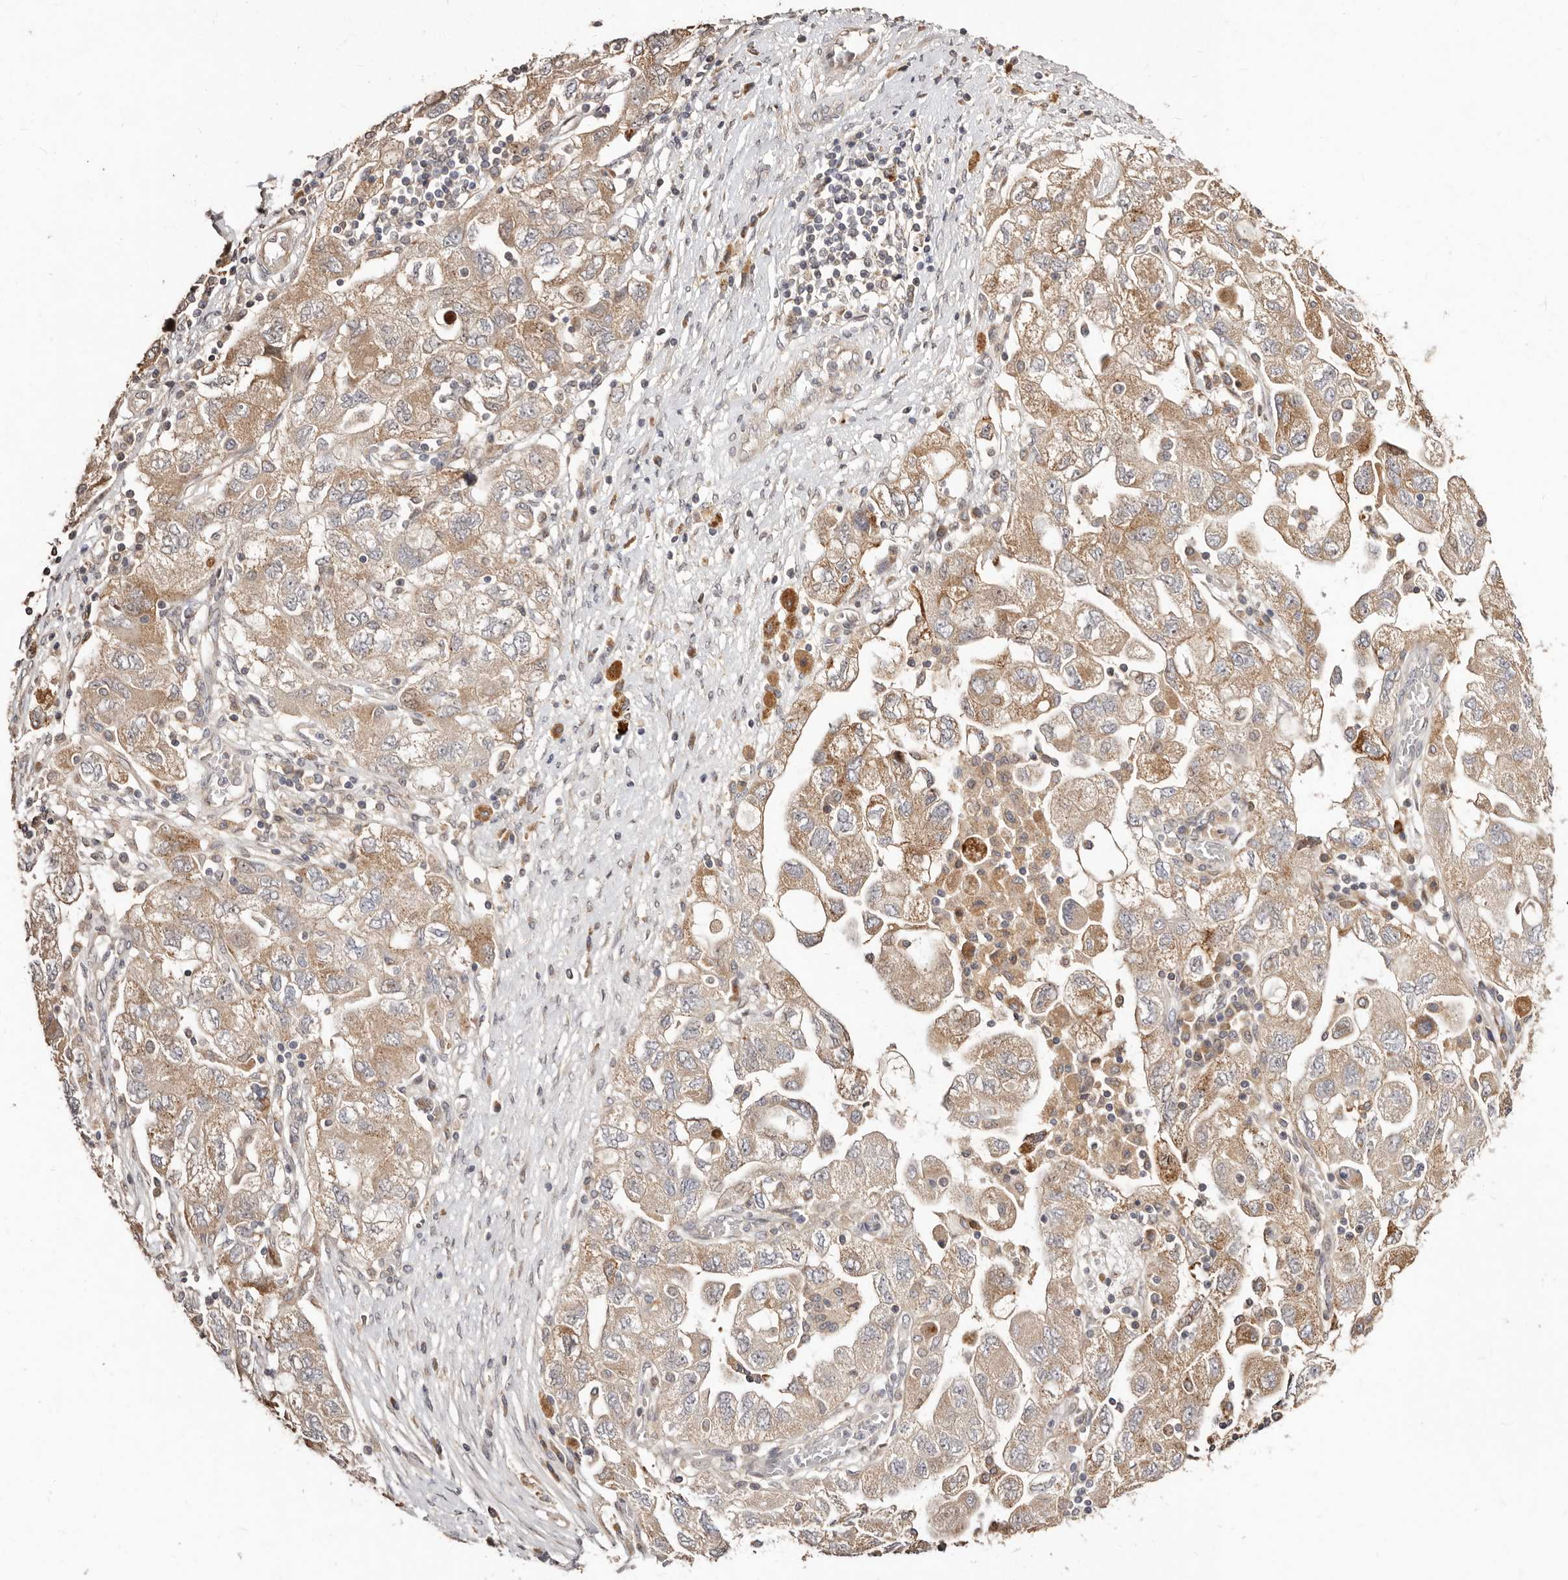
{"staining": {"intensity": "moderate", "quantity": "25%-75%", "location": "cytoplasmic/membranous"}, "tissue": "ovarian cancer", "cell_type": "Tumor cells", "image_type": "cancer", "snomed": [{"axis": "morphology", "description": "Carcinoma, NOS"}, {"axis": "morphology", "description": "Cystadenocarcinoma, serous, NOS"}, {"axis": "topography", "description": "Ovary"}], "caption": "Moderate cytoplasmic/membranous staining for a protein is identified in about 25%-75% of tumor cells of carcinoma (ovarian) using IHC.", "gene": "APOL6", "patient": {"sex": "female", "age": 69}}